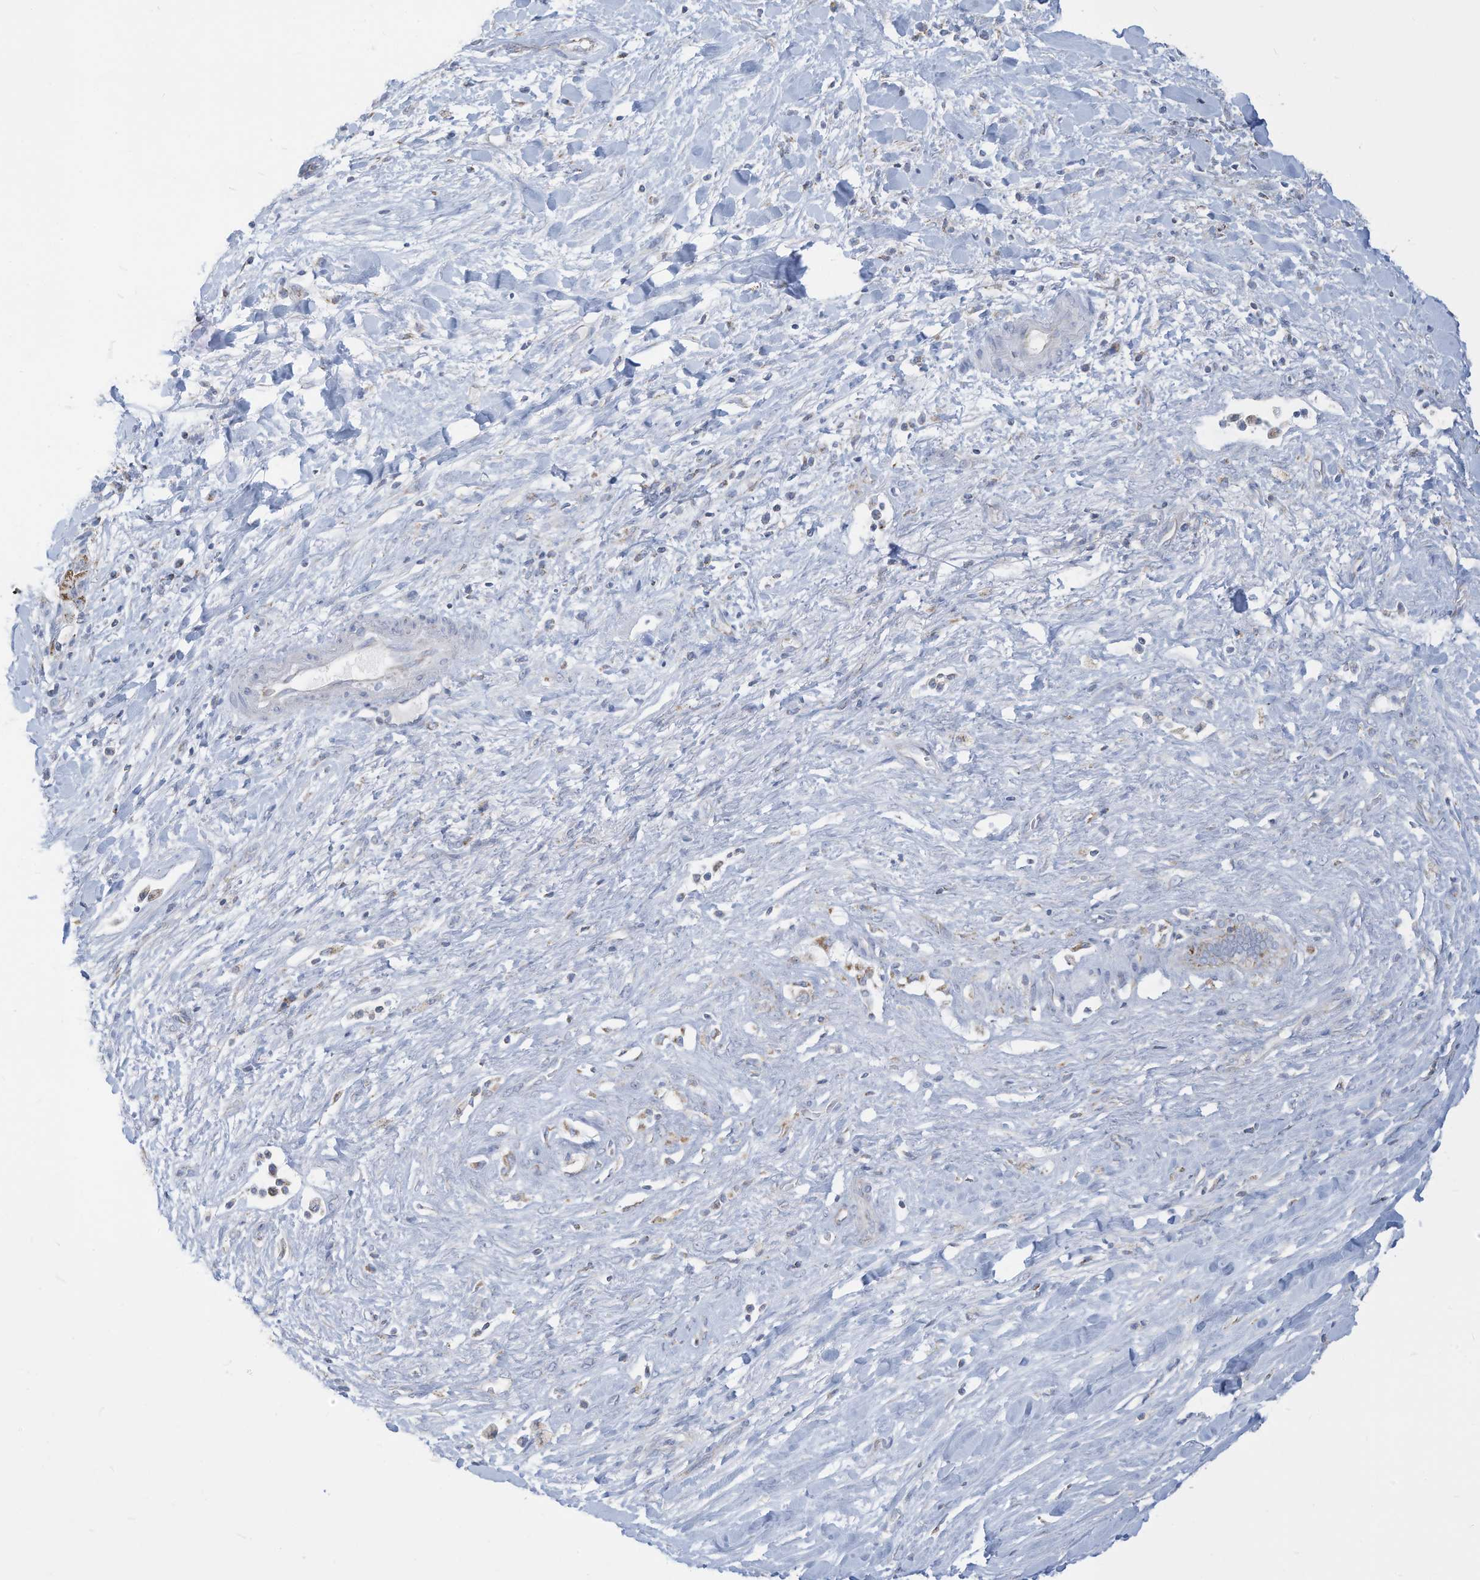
{"staining": {"intensity": "moderate", "quantity": "25%-75%", "location": "cytoplasmic/membranous"}, "tissue": "liver cancer", "cell_type": "Tumor cells", "image_type": "cancer", "snomed": [{"axis": "morphology", "description": "Cholangiocarcinoma"}, {"axis": "topography", "description": "Liver"}], "caption": "High-magnification brightfield microscopy of liver cancer (cholangiocarcinoma) stained with DAB (3,3'-diaminobenzidine) (brown) and counterstained with hematoxylin (blue). tumor cells exhibit moderate cytoplasmic/membranous expression is present in approximately25%-75% of cells. Using DAB (brown) and hematoxylin (blue) stains, captured at high magnification using brightfield microscopy.", "gene": "NLN", "patient": {"sex": "female", "age": 52}}